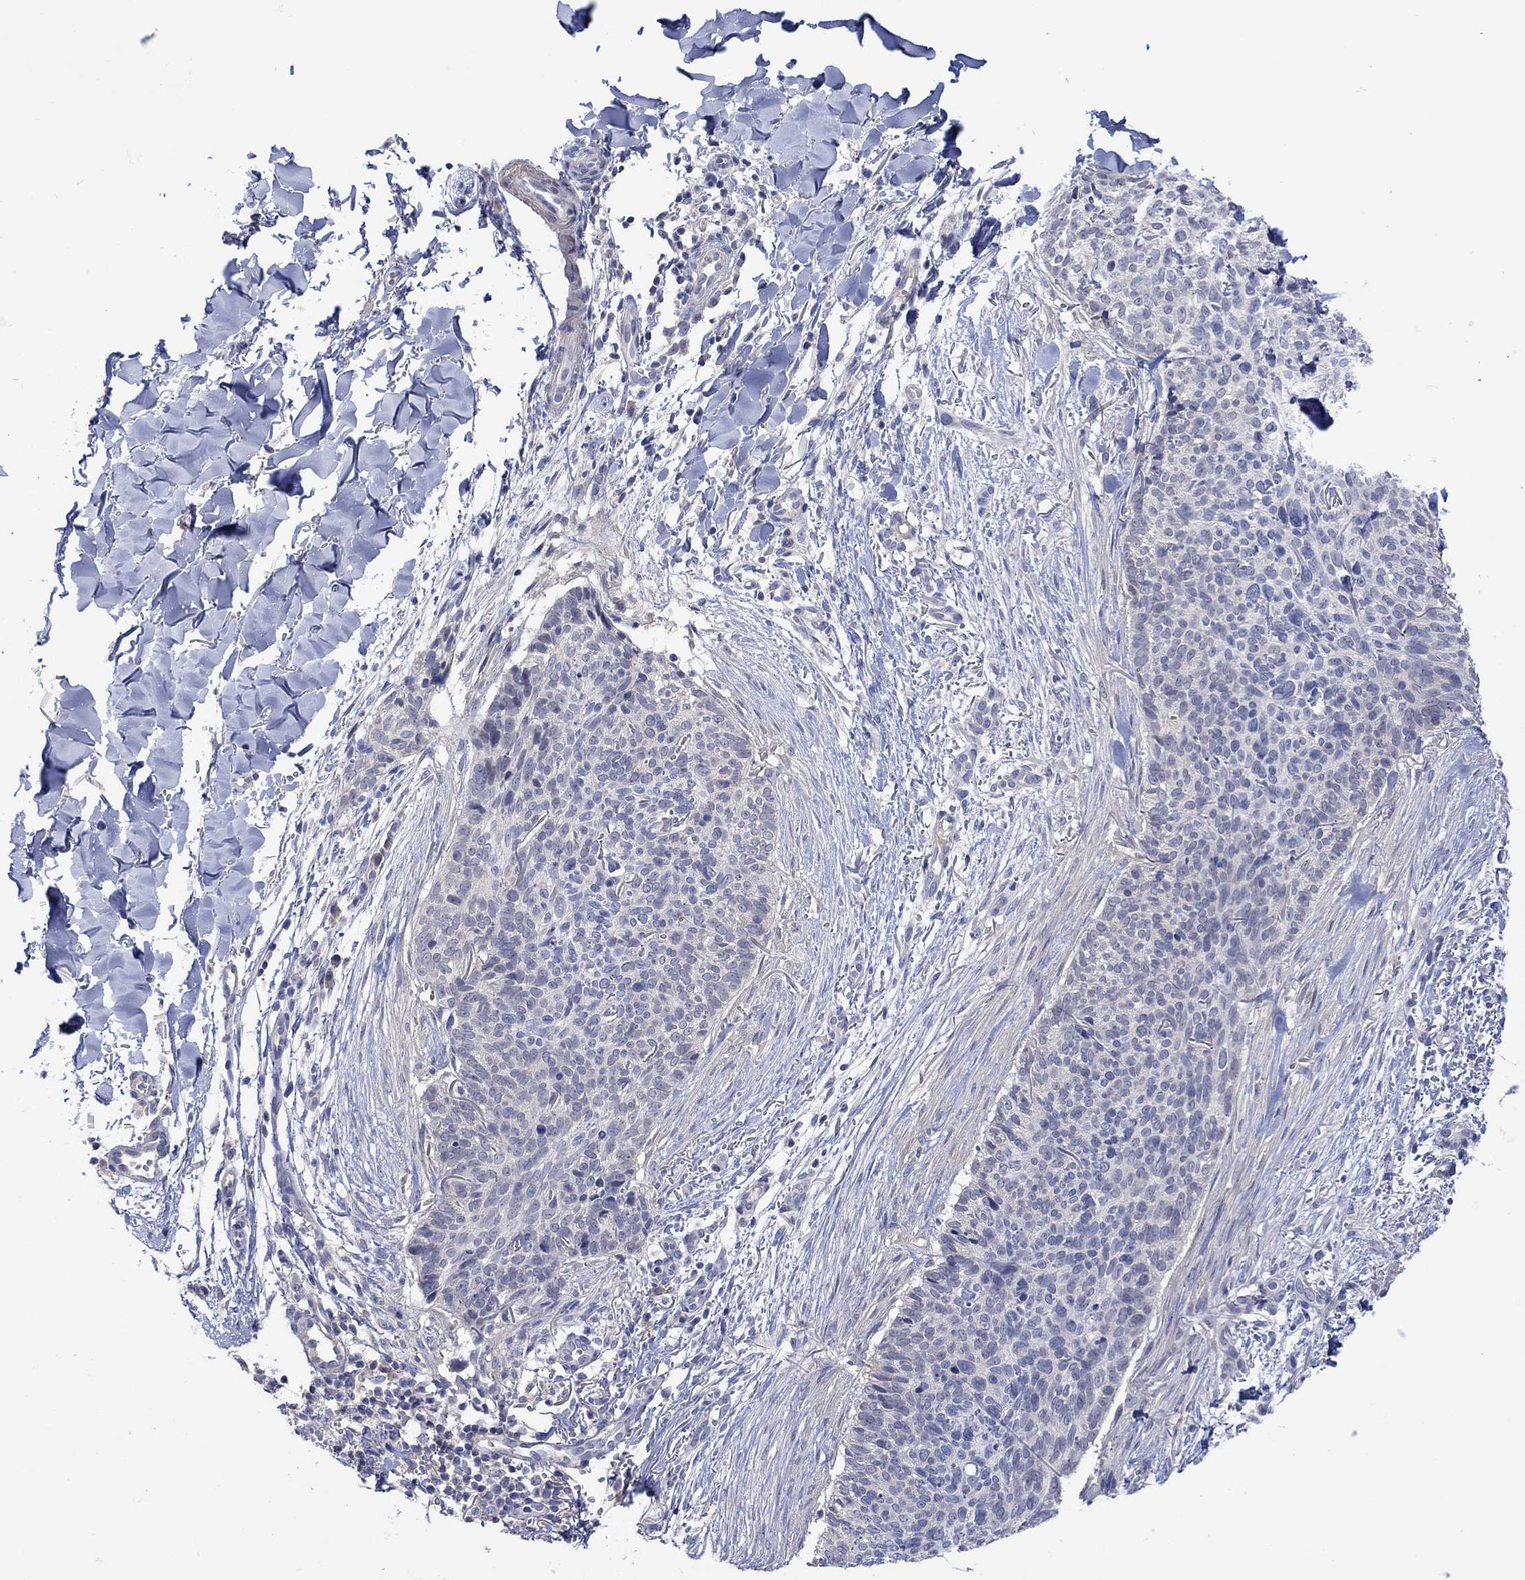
{"staining": {"intensity": "negative", "quantity": "none", "location": "none"}, "tissue": "skin cancer", "cell_type": "Tumor cells", "image_type": "cancer", "snomed": [{"axis": "morphology", "description": "Basal cell carcinoma"}, {"axis": "topography", "description": "Skin"}], "caption": "Tumor cells are negative for protein expression in human skin cancer (basal cell carcinoma).", "gene": "MSI1", "patient": {"sex": "male", "age": 64}}